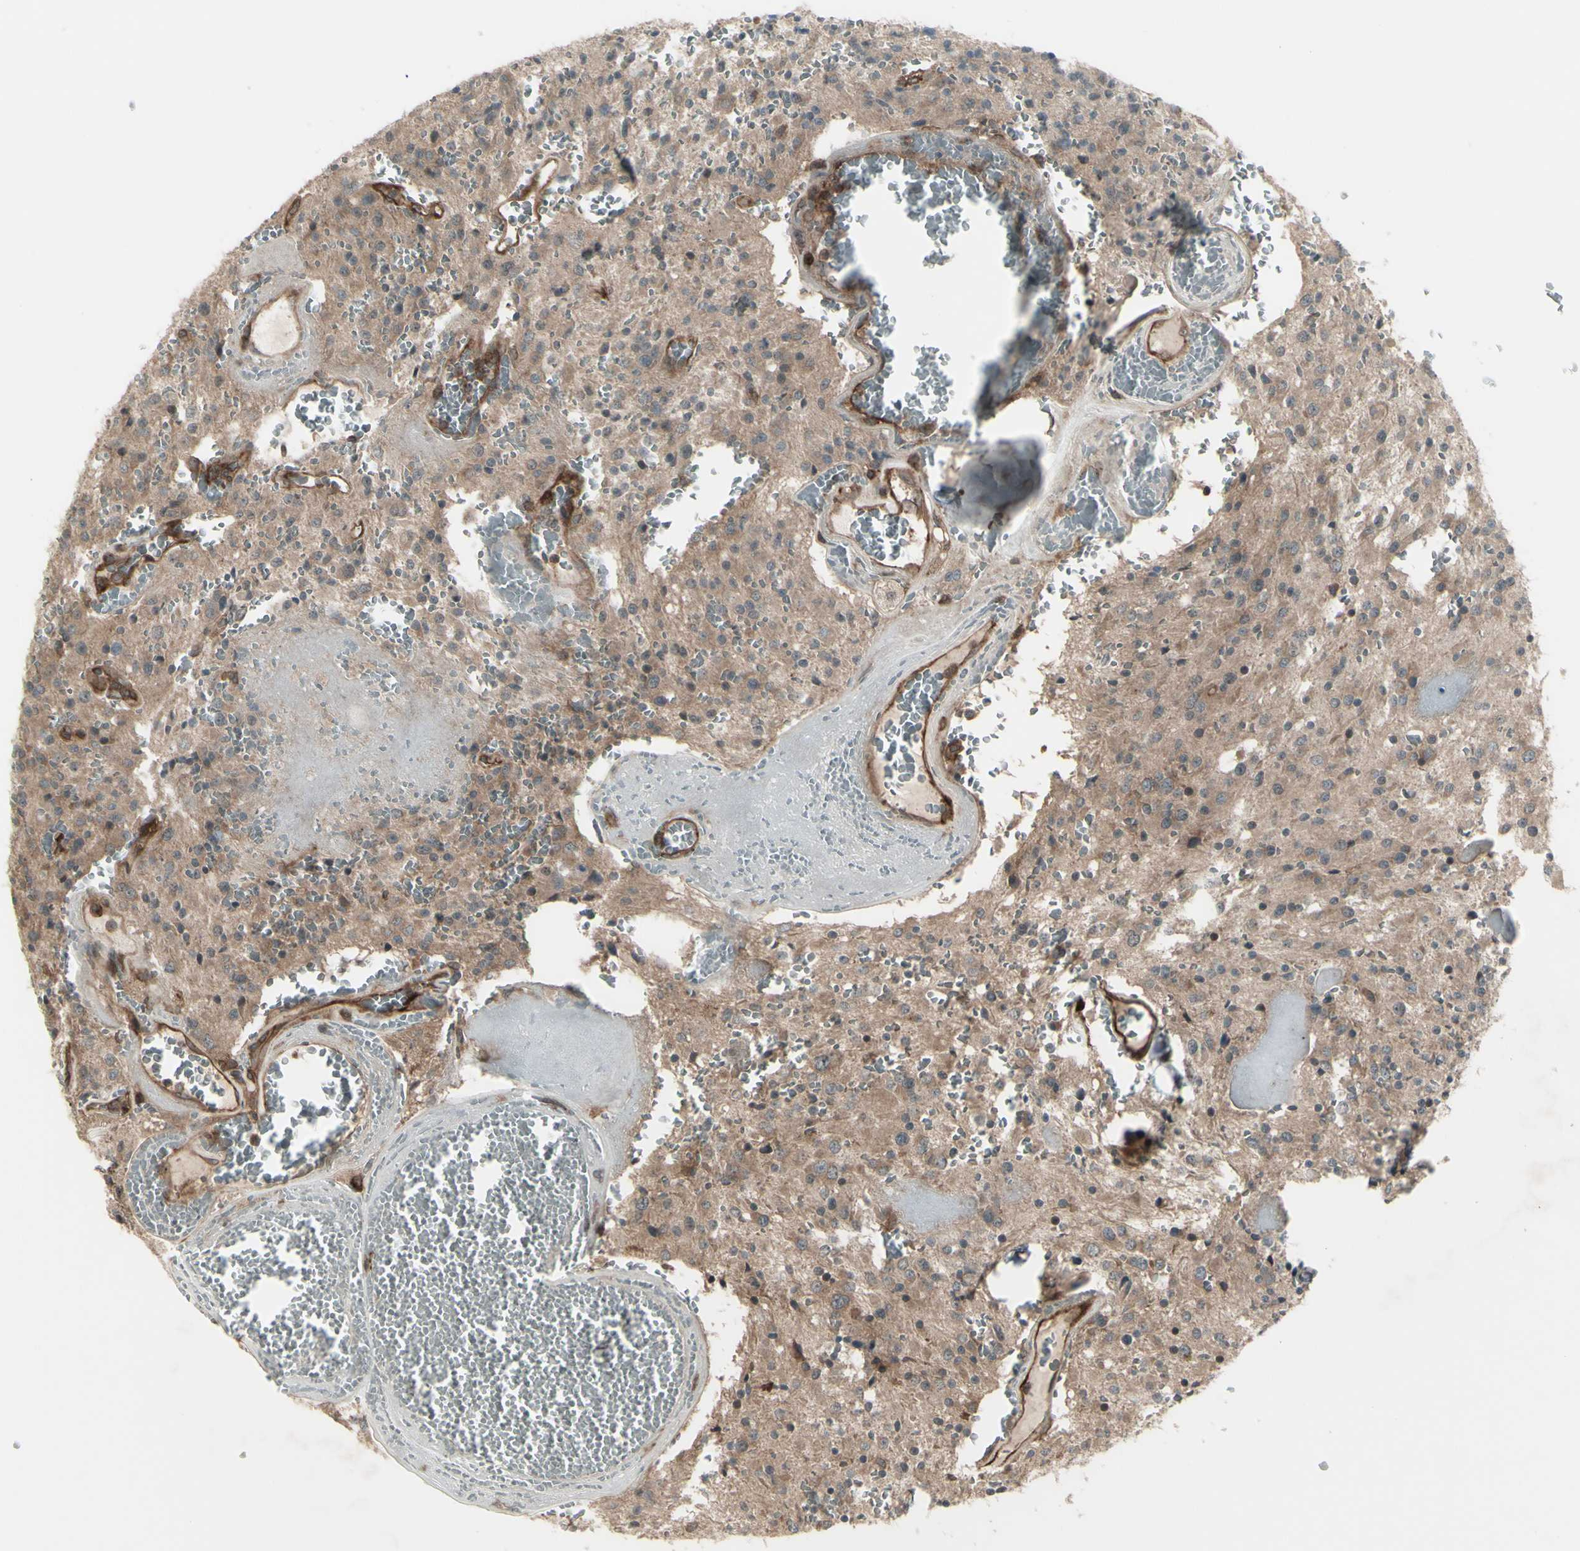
{"staining": {"intensity": "moderate", "quantity": ">75%", "location": "cytoplasmic/membranous"}, "tissue": "glioma", "cell_type": "Tumor cells", "image_type": "cancer", "snomed": [{"axis": "morphology", "description": "Glioma, malignant, Low grade"}, {"axis": "topography", "description": "Brain"}], "caption": "About >75% of tumor cells in glioma exhibit moderate cytoplasmic/membranous protein staining as visualized by brown immunohistochemical staining.", "gene": "FXYD5", "patient": {"sex": "male", "age": 58}}